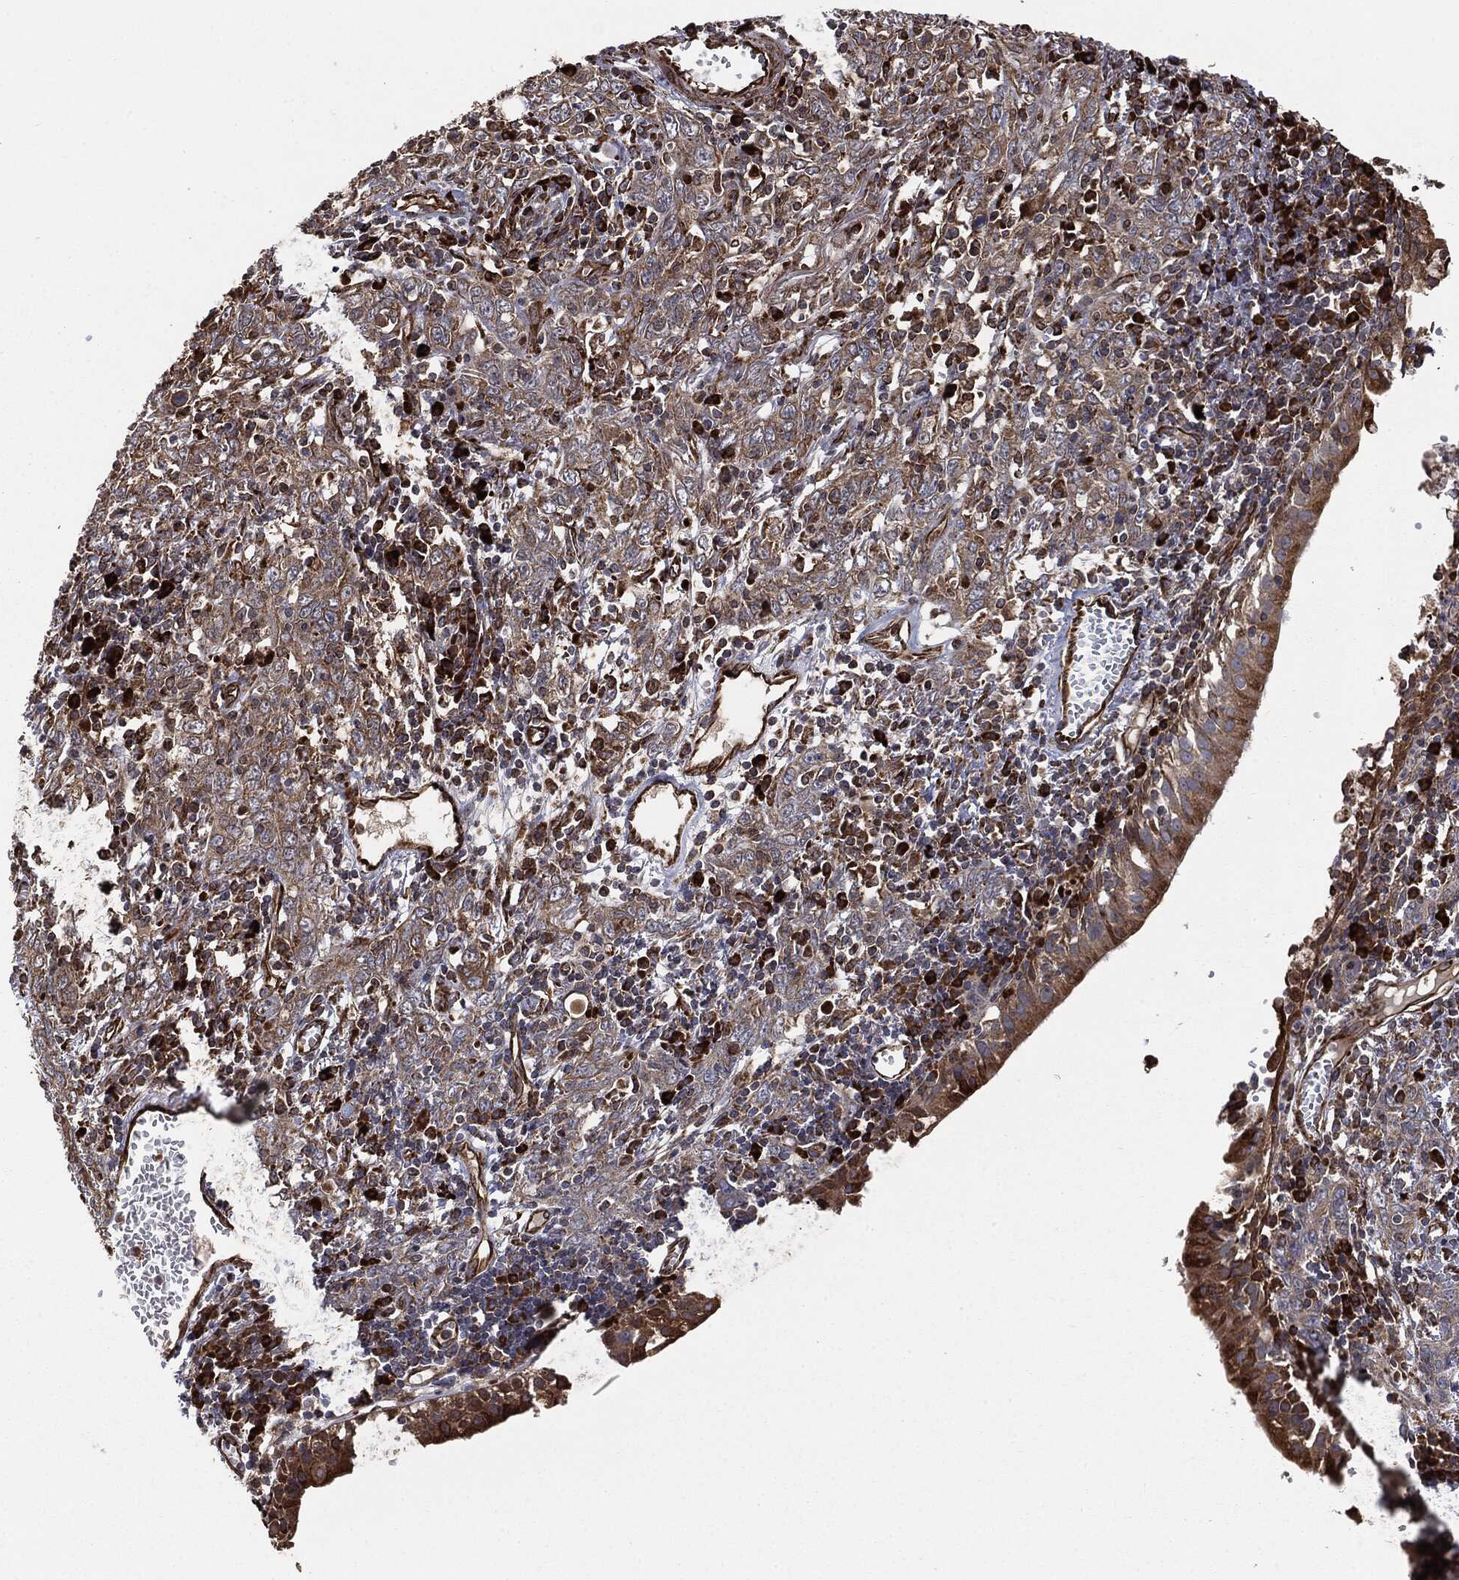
{"staining": {"intensity": "strong", "quantity": ">75%", "location": "cytoplasmic/membranous"}, "tissue": "bronchus", "cell_type": "Respiratory epithelial cells", "image_type": "normal", "snomed": [{"axis": "morphology", "description": "Normal tissue, NOS"}, {"axis": "morphology", "description": "Squamous cell carcinoma, NOS"}, {"axis": "topography", "description": "Cartilage tissue"}, {"axis": "topography", "description": "Bronchus"}, {"axis": "topography", "description": "Lung"}], "caption": "Respiratory epithelial cells show high levels of strong cytoplasmic/membranous staining in about >75% of cells in benign human bronchus. The protein is stained brown, and the nuclei are stained in blue (DAB IHC with brightfield microscopy, high magnification).", "gene": "CYLD", "patient": {"sex": "male", "age": 66}}